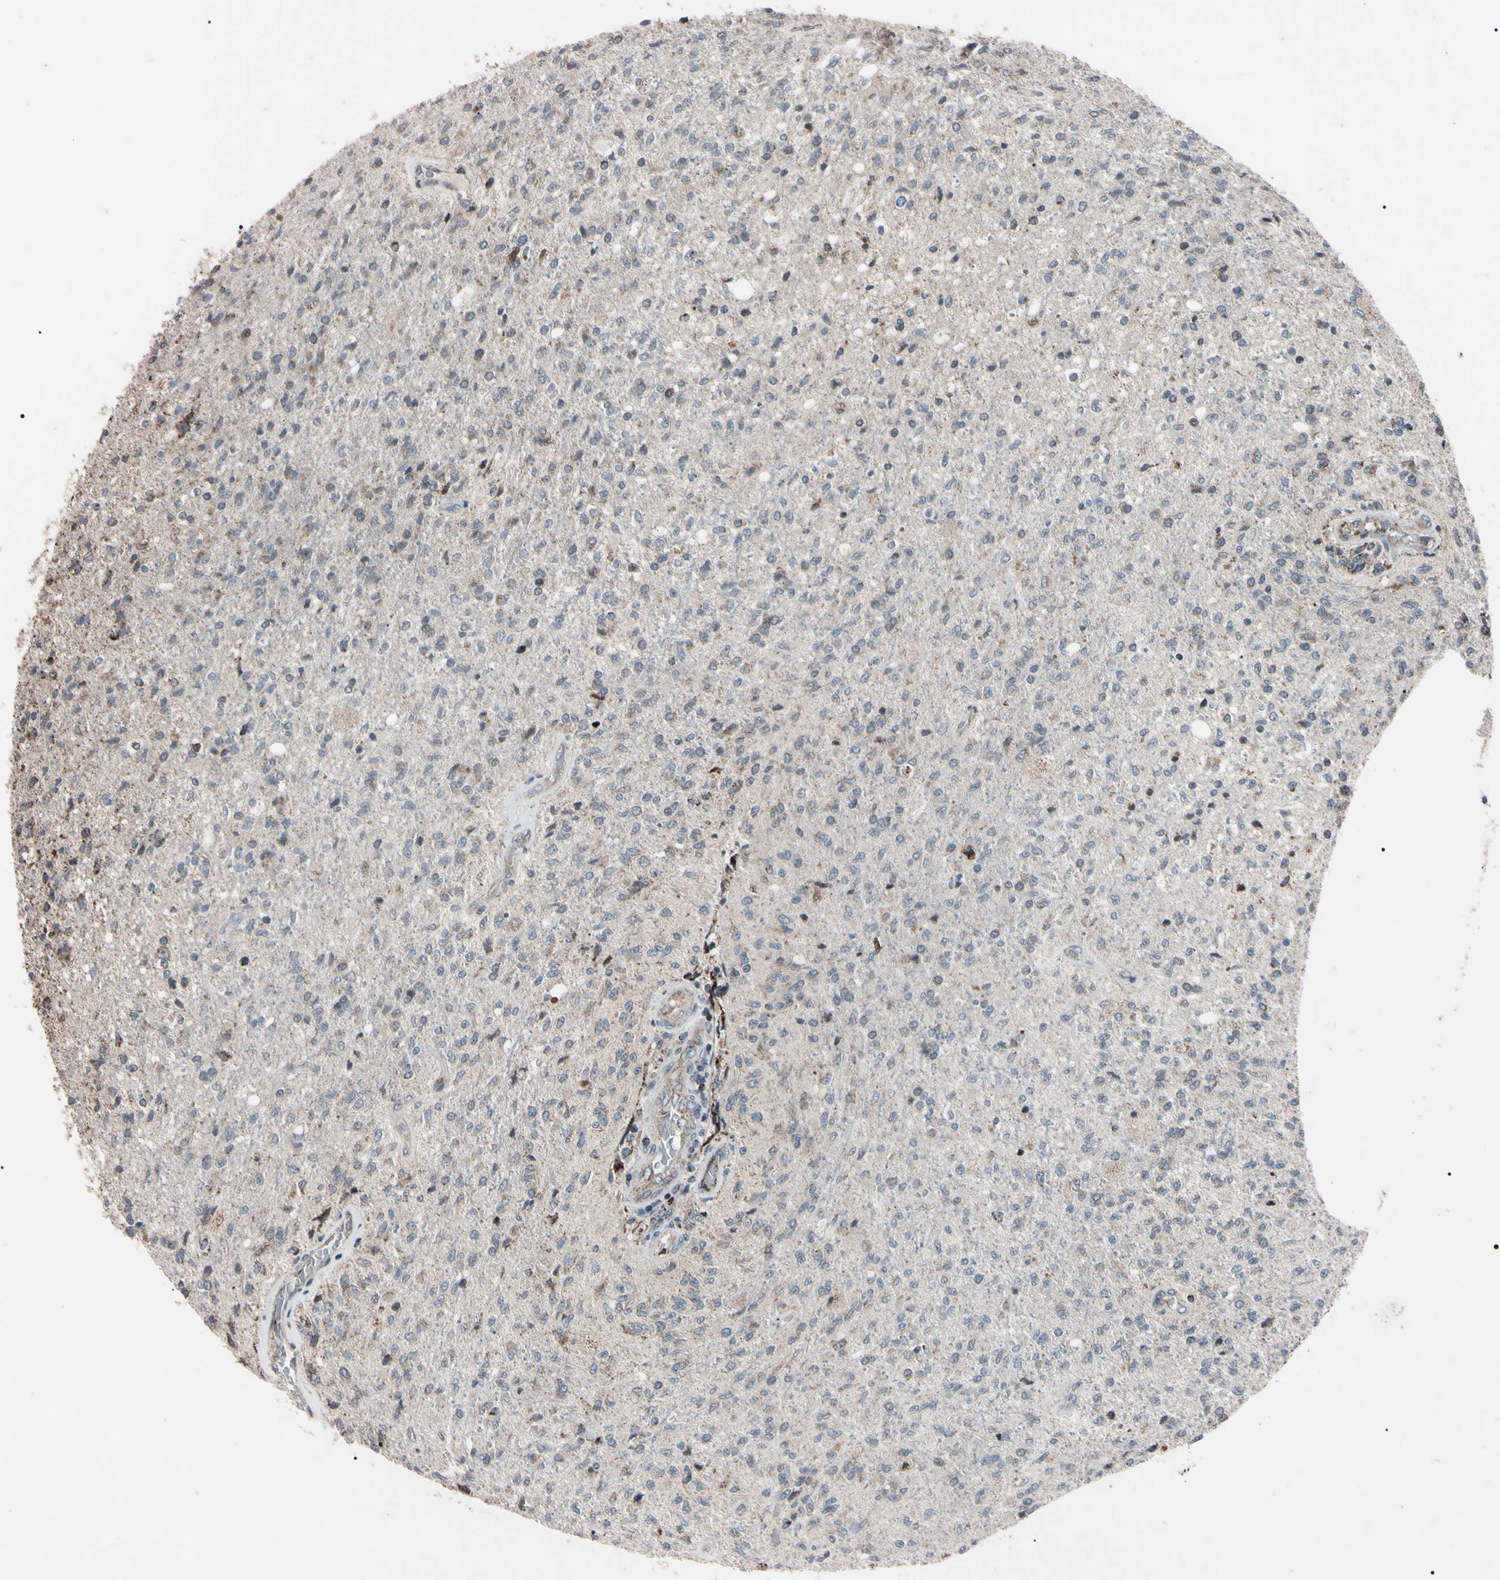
{"staining": {"intensity": "weak", "quantity": "25%-75%", "location": "cytoplasmic/membranous"}, "tissue": "glioma", "cell_type": "Tumor cells", "image_type": "cancer", "snomed": [{"axis": "morphology", "description": "Normal tissue, NOS"}, {"axis": "morphology", "description": "Glioma, malignant, High grade"}, {"axis": "topography", "description": "Cerebral cortex"}], "caption": "Protein expression analysis of human malignant glioma (high-grade) reveals weak cytoplasmic/membranous positivity in approximately 25%-75% of tumor cells.", "gene": "TNFRSF1A", "patient": {"sex": "male", "age": 77}}